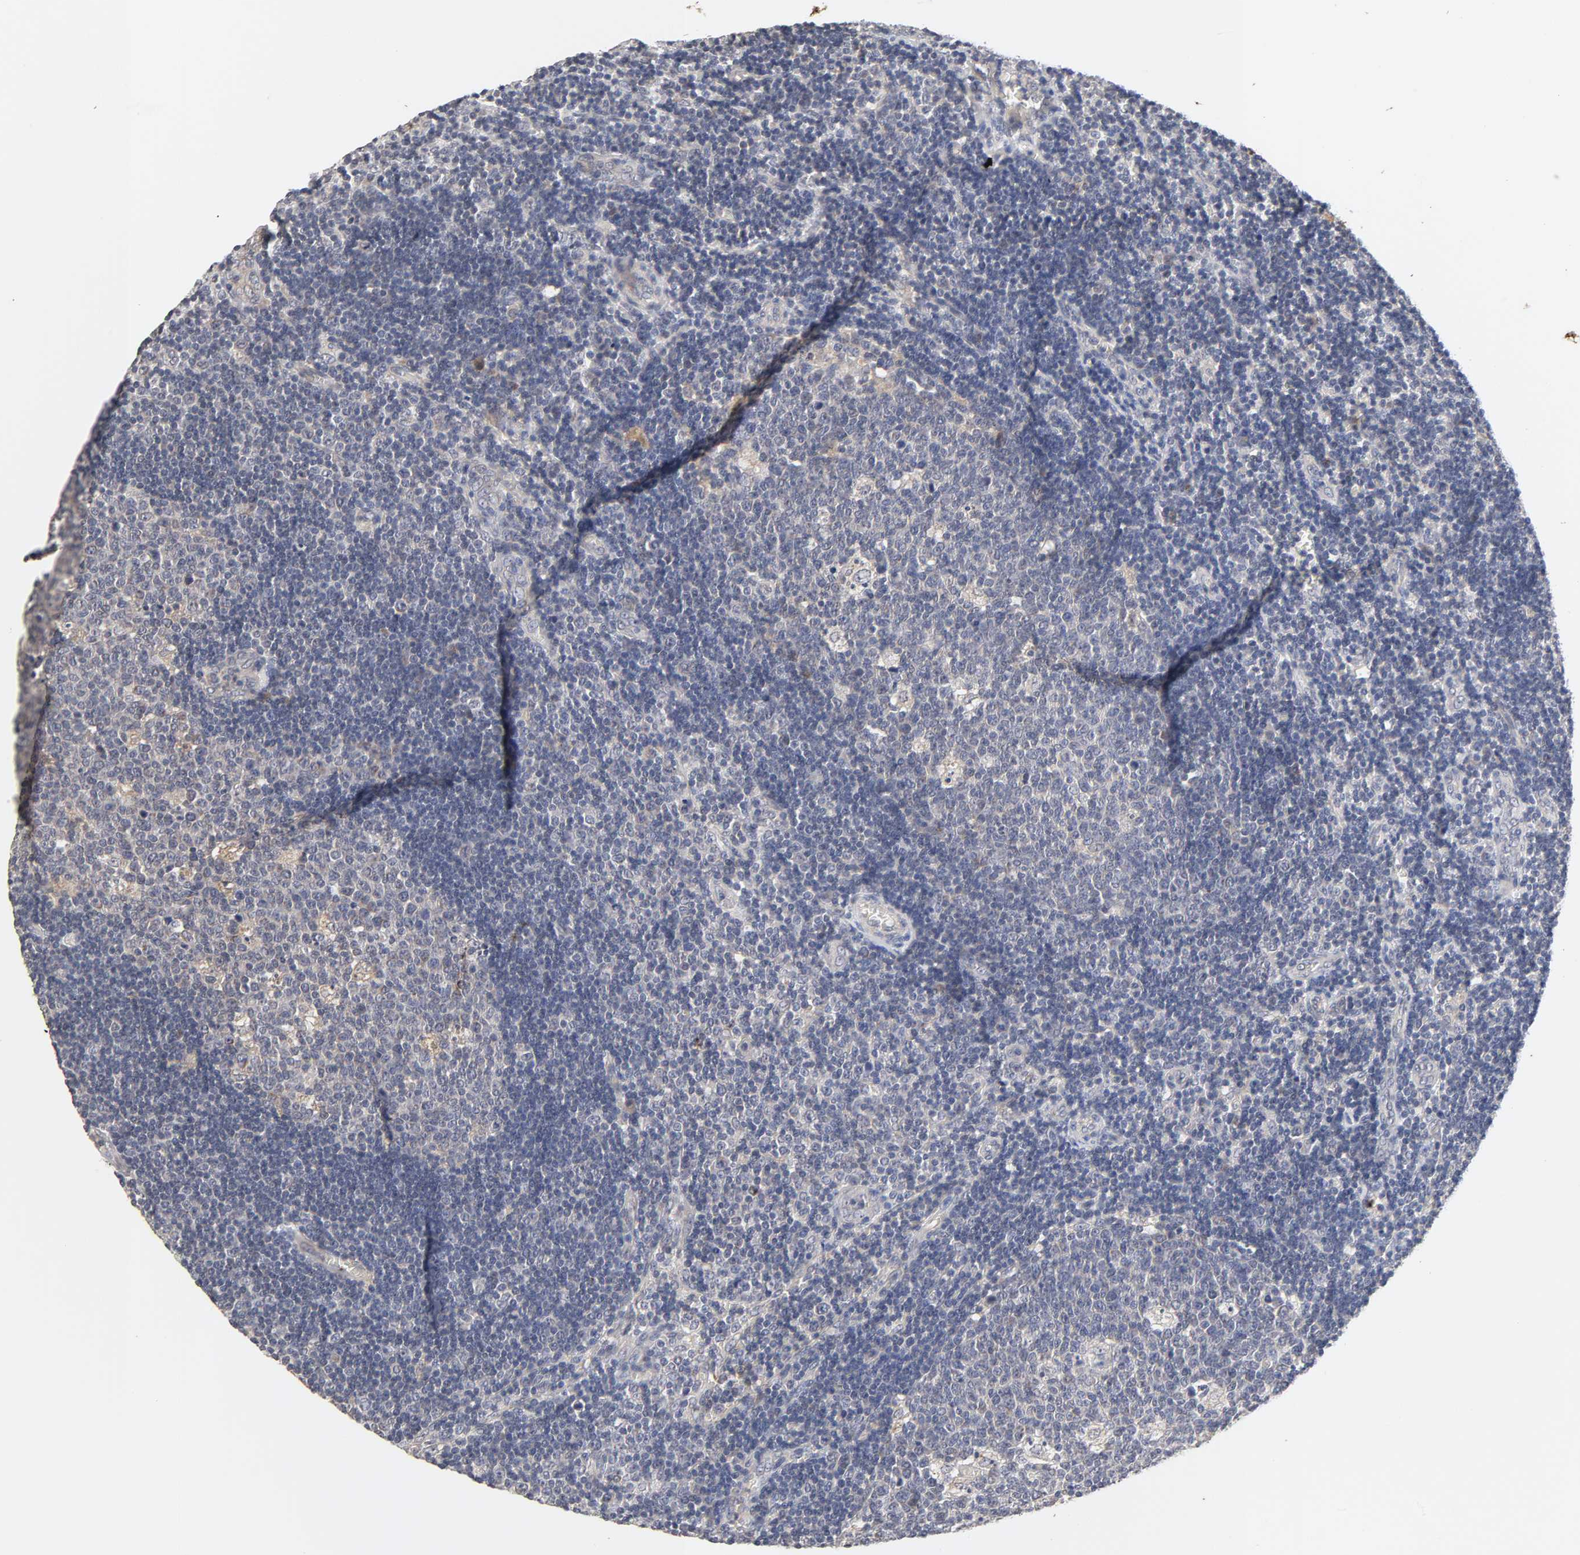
{"staining": {"intensity": "weak", "quantity": "25%-75%", "location": "cytoplasmic/membranous"}, "tissue": "lymph node", "cell_type": "Germinal center cells", "image_type": "normal", "snomed": [{"axis": "morphology", "description": "Normal tissue, NOS"}, {"axis": "topography", "description": "Lymph node"}, {"axis": "topography", "description": "Salivary gland"}], "caption": "DAB (3,3'-diaminobenzidine) immunohistochemical staining of unremarkable human lymph node demonstrates weak cytoplasmic/membranous protein expression in approximately 25%-75% of germinal center cells.", "gene": "CXADR", "patient": {"sex": "male", "age": 8}}